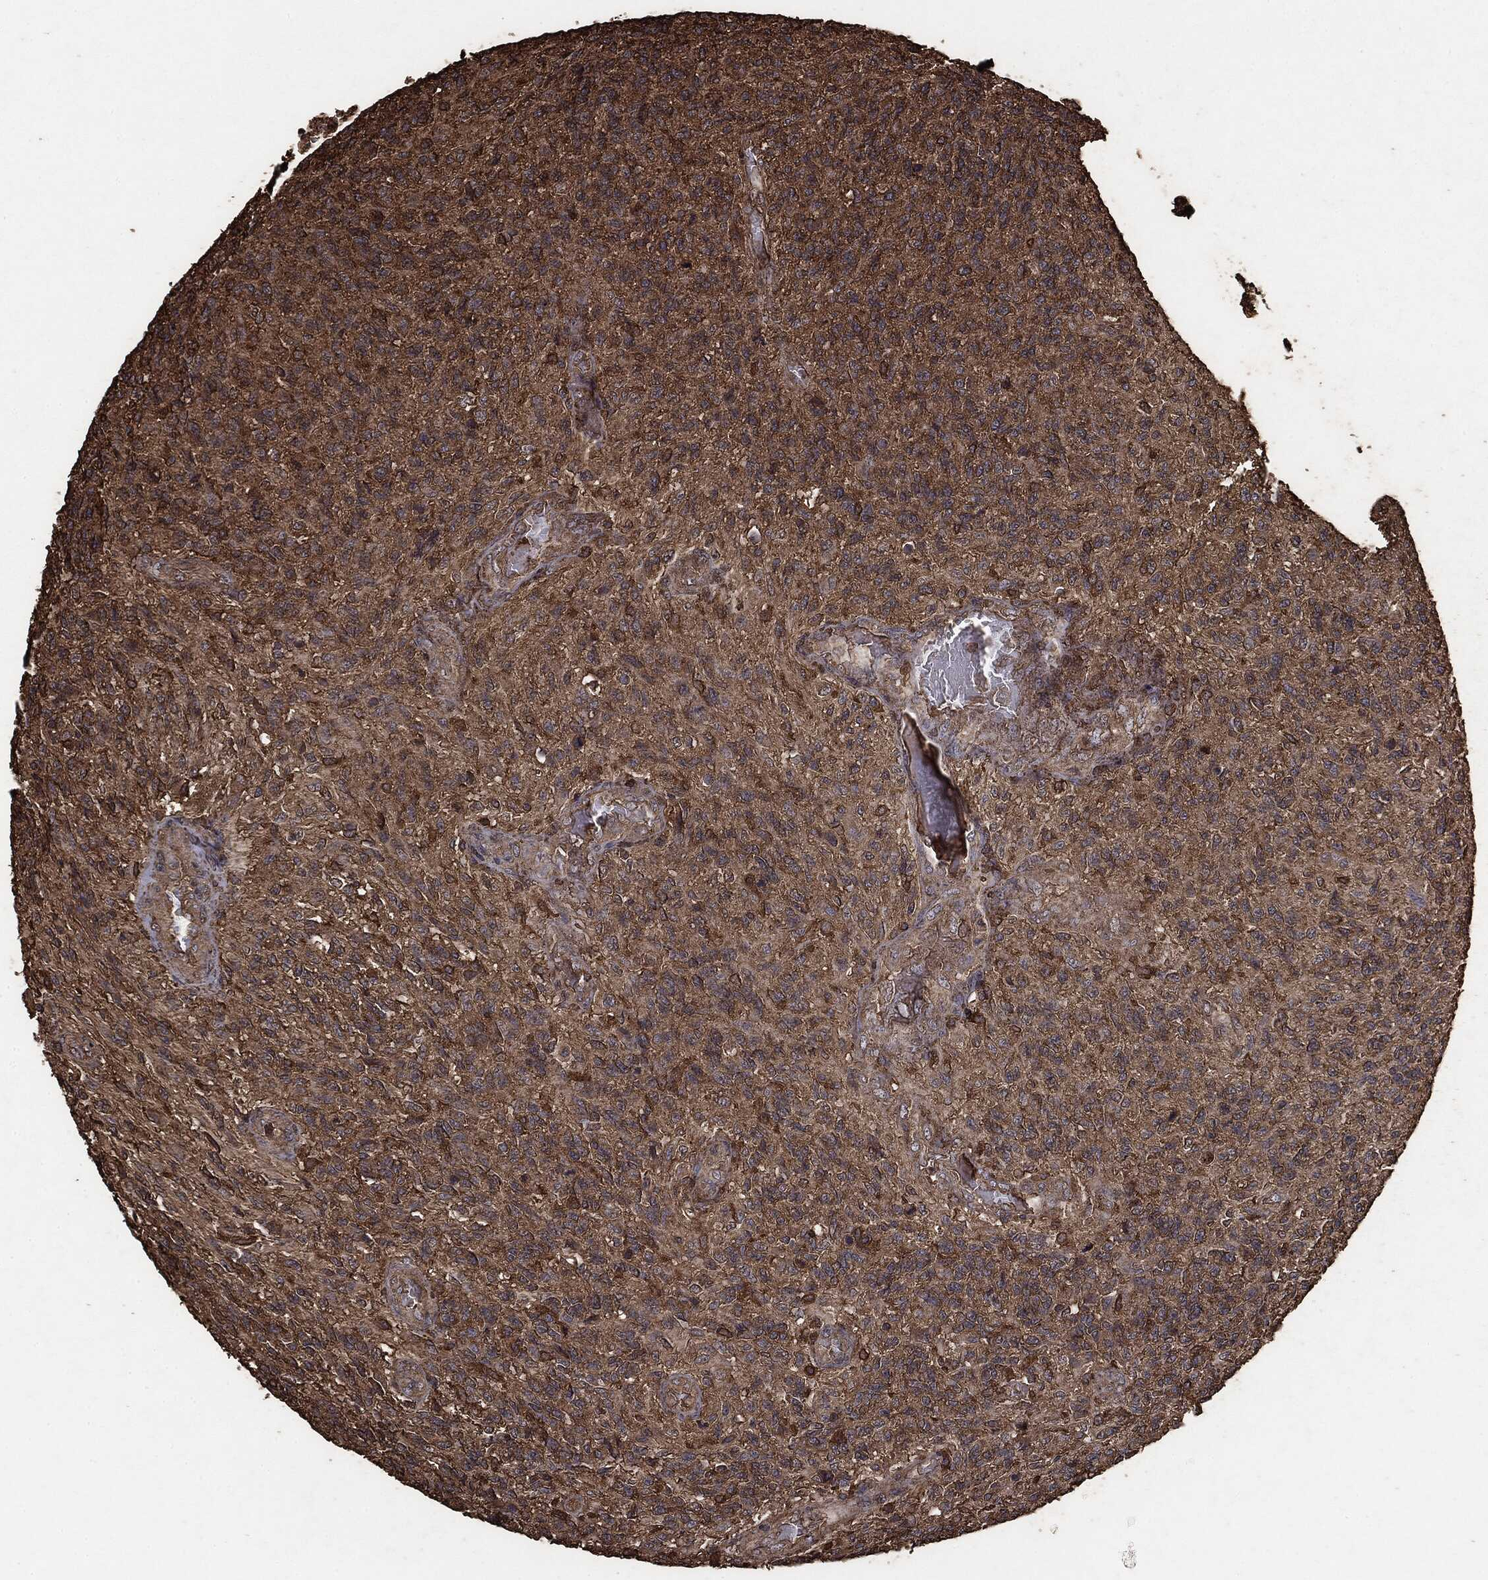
{"staining": {"intensity": "moderate", "quantity": ">75%", "location": "cytoplasmic/membranous"}, "tissue": "glioma", "cell_type": "Tumor cells", "image_type": "cancer", "snomed": [{"axis": "morphology", "description": "Glioma, malignant, High grade"}, {"axis": "topography", "description": "Brain"}], "caption": "Immunohistochemical staining of human glioma exhibits moderate cytoplasmic/membranous protein expression in approximately >75% of tumor cells. (brown staining indicates protein expression, while blue staining denotes nuclei).", "gene": "MTOR", "patient": {"sex": "male", "age": 56}}